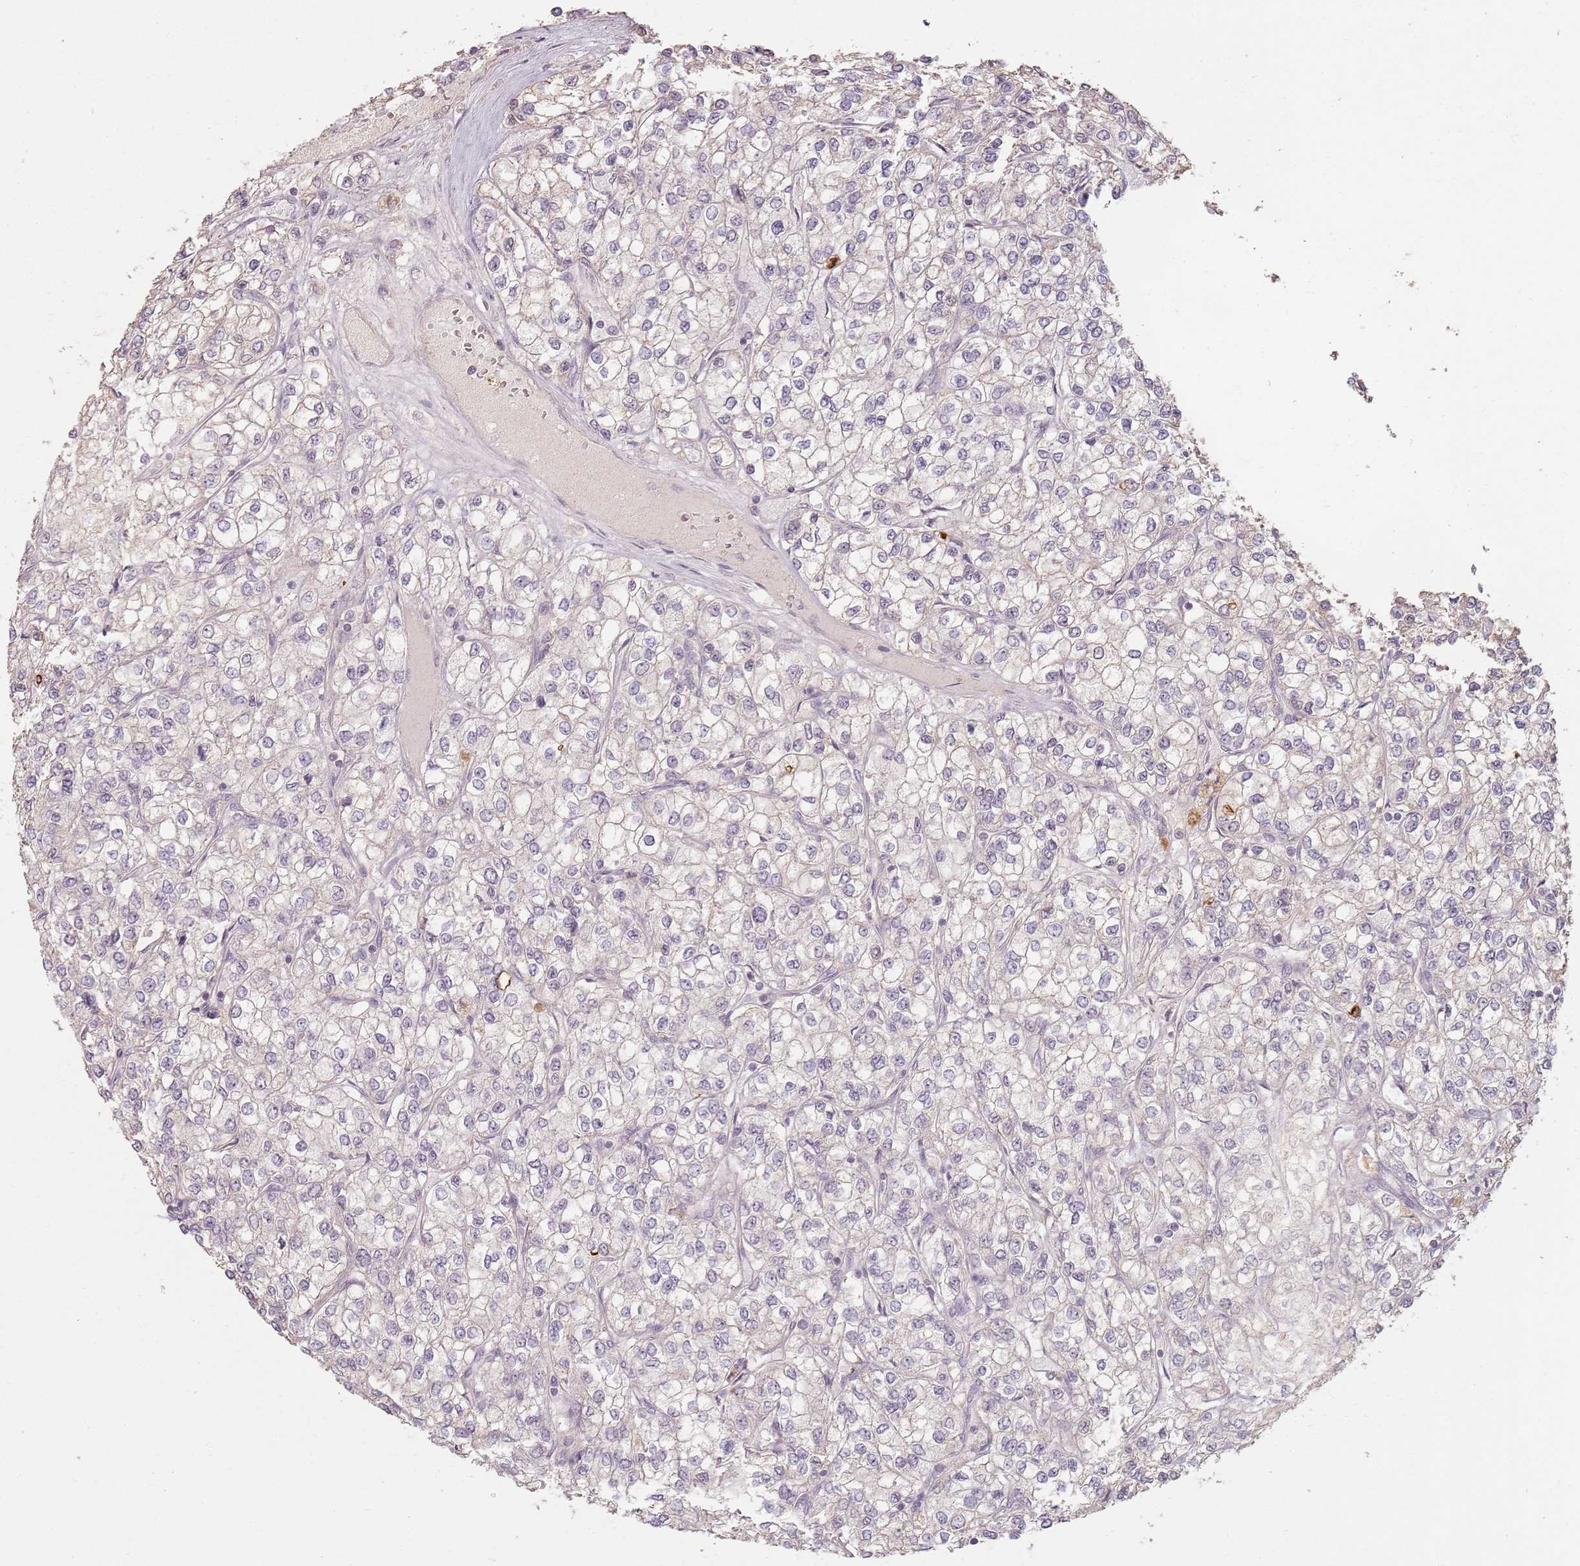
{"staining": {"intensity": "negative", "quantity": "none", "location": "none"}, "tissue": "renal cancer", "cell_type": "Tumor cells", "image_type": "cancer", "snomed": [{"axis": "morphology", "description": "Adenocarcinoma, NOS"}, {"axis": "topography", "description": "Kidney"}], "caption": "Immunohistochemistry (IHC) of renal cancer (adenocarcinoma) shows no staining in tumor cells.", "gene": "CCDC168", "patient": {"sex": "male", "age": 80}}